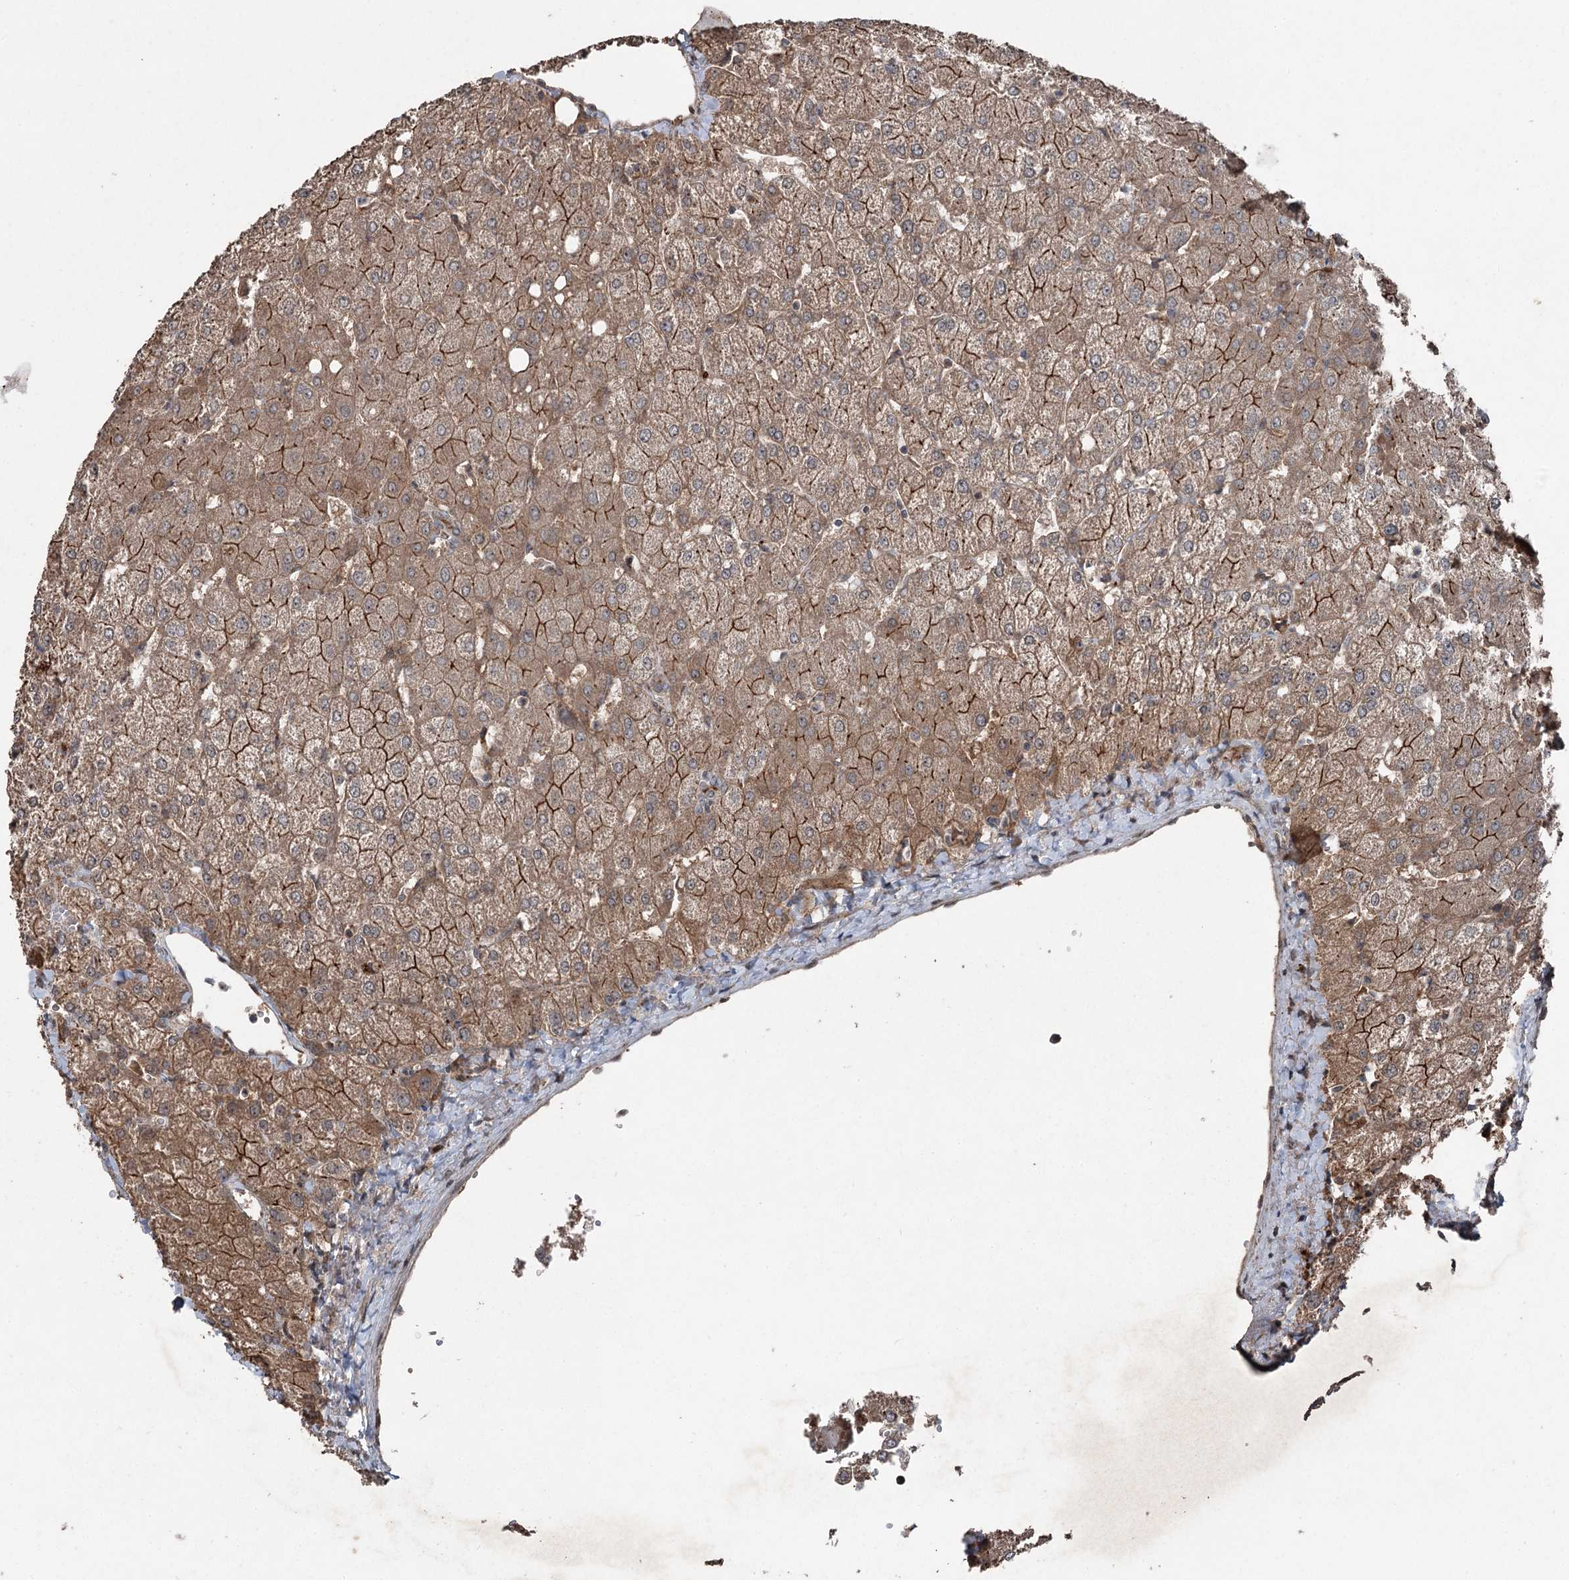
{"staining": {"intensity": "moderate", "quantity": "<25%", "location": "cytoplasmic/membranous"}, "tissue": "liver", "cell_type": "Cholangiocytes", "image_type": "normal", "snomed": [{"axis": "morphology", "description": "Normal tissue, NOS"}, {"axis": "topography", "description": "Liver"}], "caption": "The image reveals a brown stain indicating the presence of a protein in the cytoplasmic/membranous of cholangiocytes in liver. The staining was performed using DAB (3,3'-diaminobenzidine) to visualize the protein expression in brown, while the nuclei were stained in blue with hematoxylin (Magnification: 20x).", "gene": "MAPK8IP2", "patient": {"sex": "female", "age": 54}}